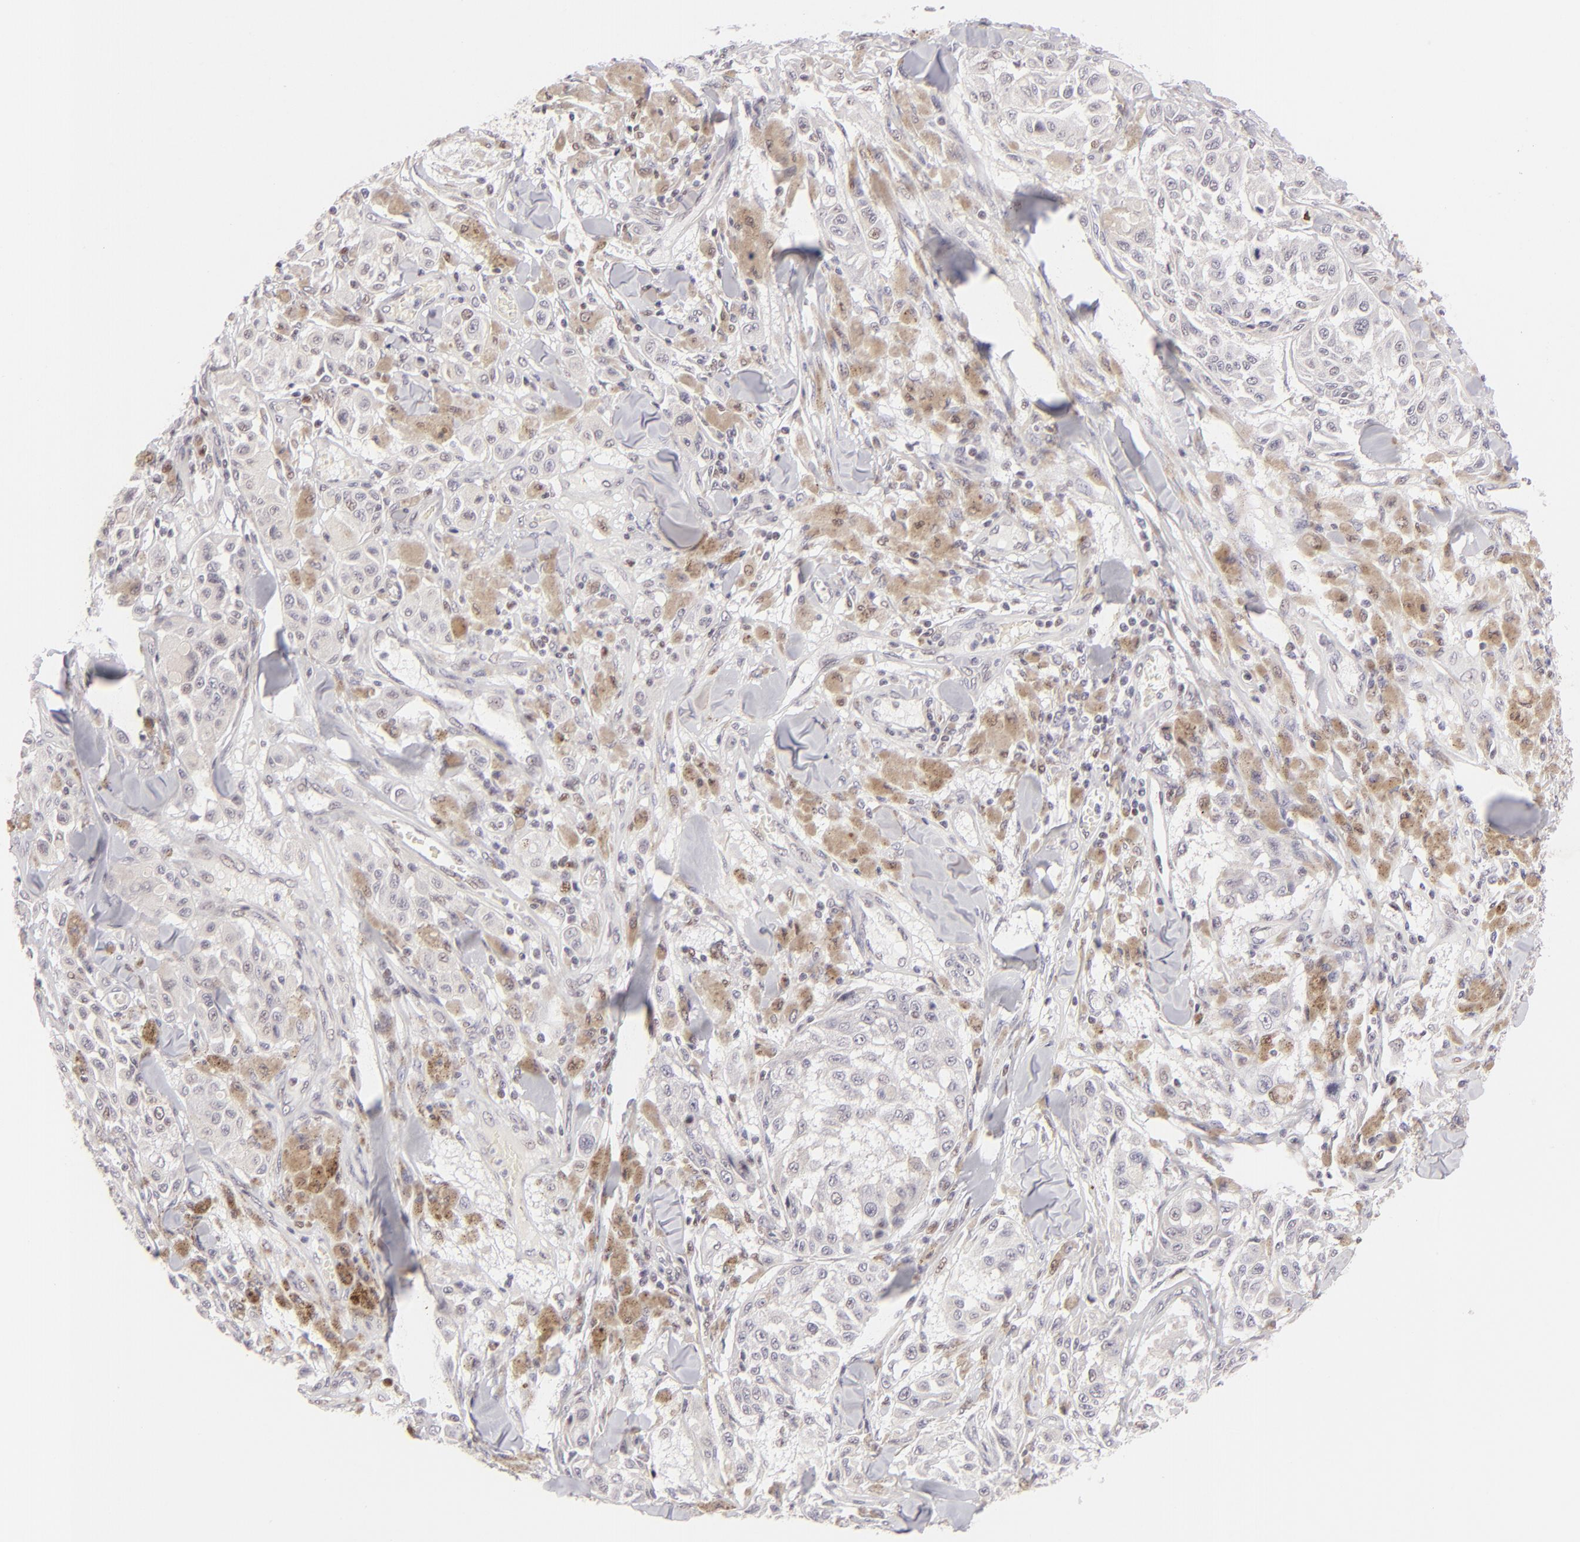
{"staining": {"intensity": "weak", "quantity": "<25%", "location": "nuclear"}, "tissue": "melanoma", "cell_type": "Tumor cells", "image_type": "cancer", "snomed": [{"axis": "morphology", "description": "Malignant melanoma, NOS"}, {"axis": "topography", "description": "Skin"}], "caption": "Immunohistochemistry (IHC) image of neoplastic tissue: human malignant melanoma stained with DAB shows no significant protein expression in tumor cells.", "gene": "POU2F1", "patient": {"sex": "female", "age": 64}}